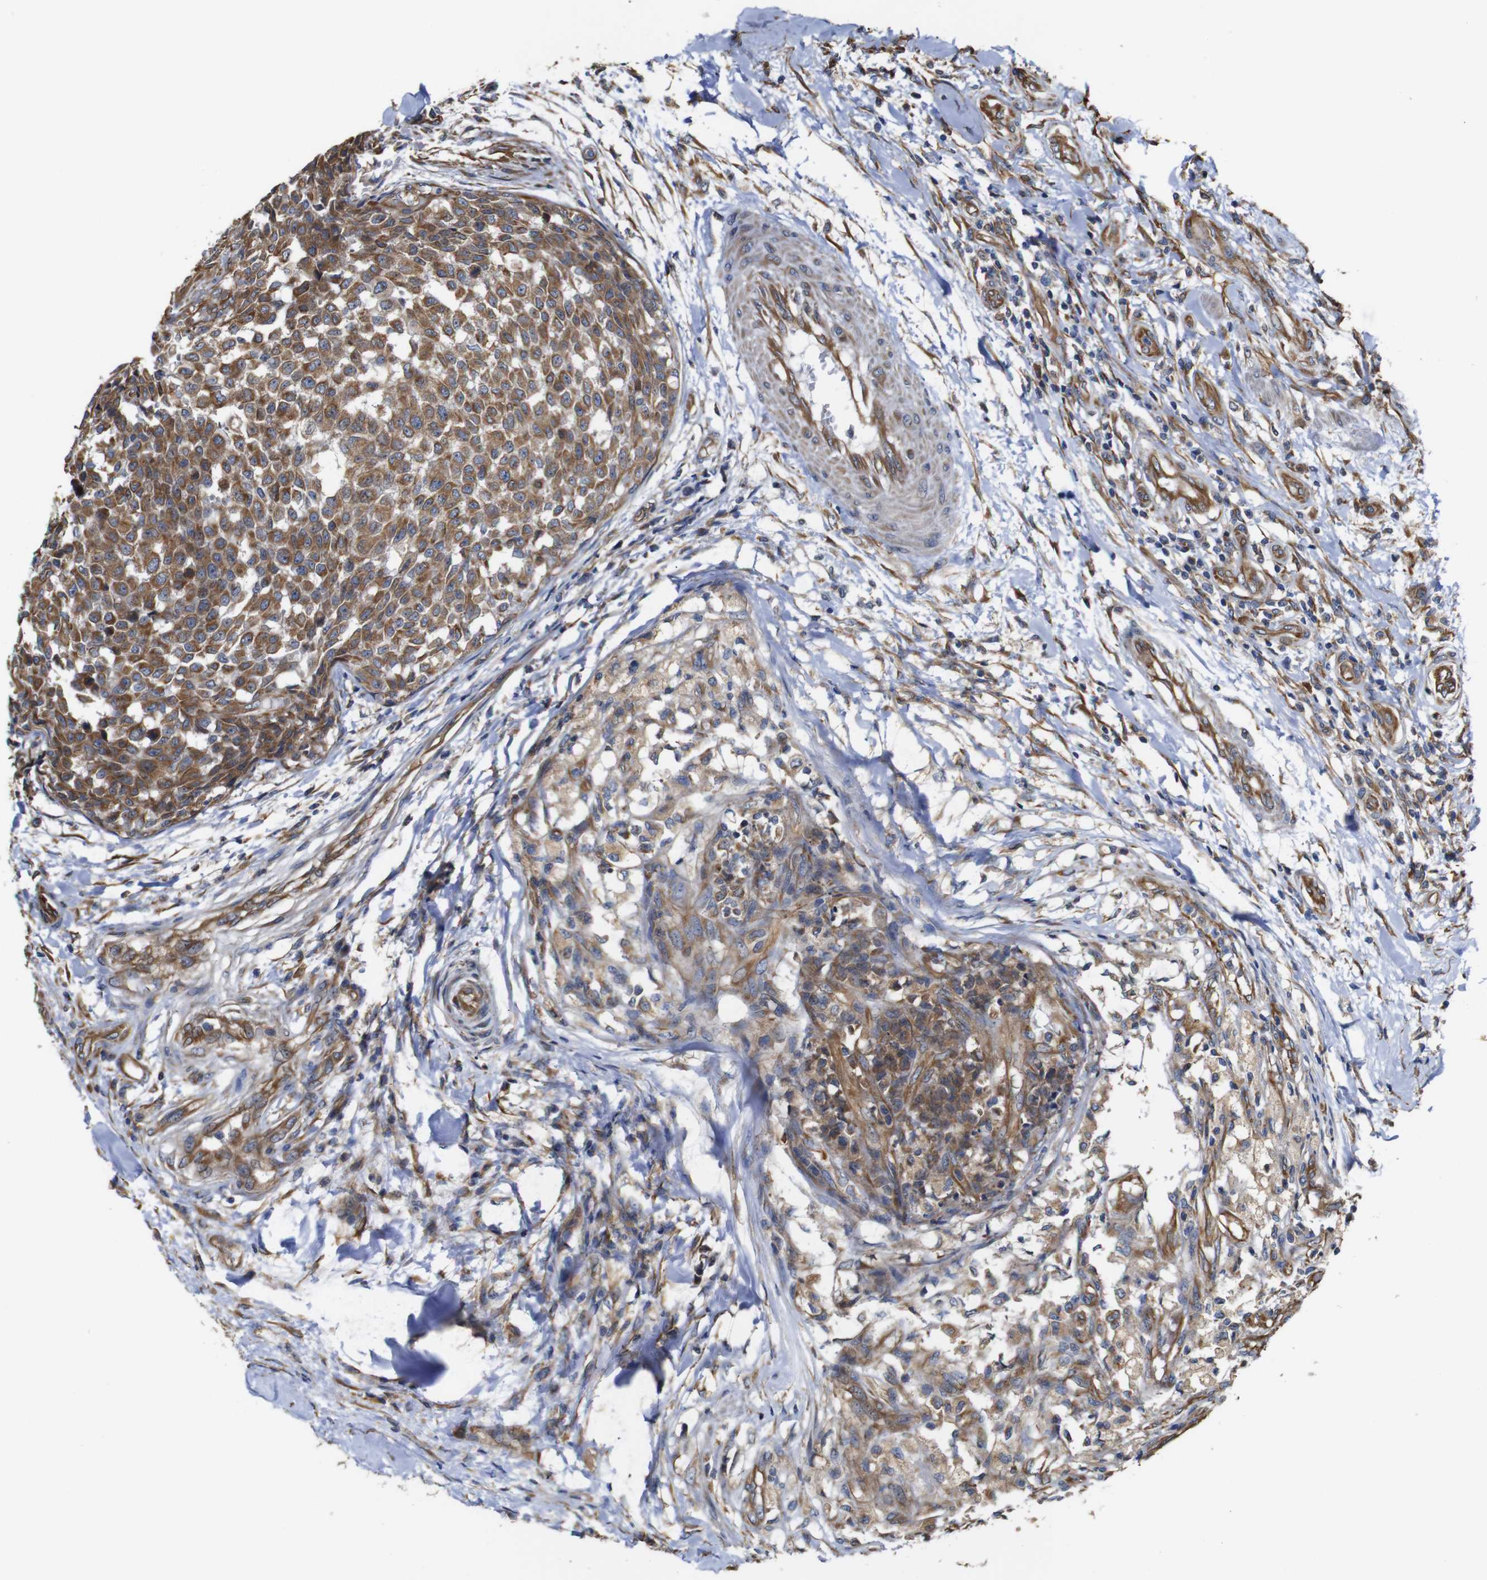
{"staining": {"intensity": "moderate", "quantity": ">75%", "location": "cytoplasmic/membranous"}, "tissue": "testis cancer", "cell_type": "Tumor cells", "image_type": "cancer", "snomed": [{"axis": "morphology", "description": "Seminoma, NOS"}, {"axis": "topography", "description": "Testis"}], "caption": "Protein staining exhibits moderate cytoplasmic/membranous staining in approximately >75% of tumor cells in testis seminoma. Using DAB (brown) and hematoxylin (blue) stains, captured at high magnification using brightfield microscopy.", "gene": "POMK", "patient": {"sex": "male", "age": 59}}